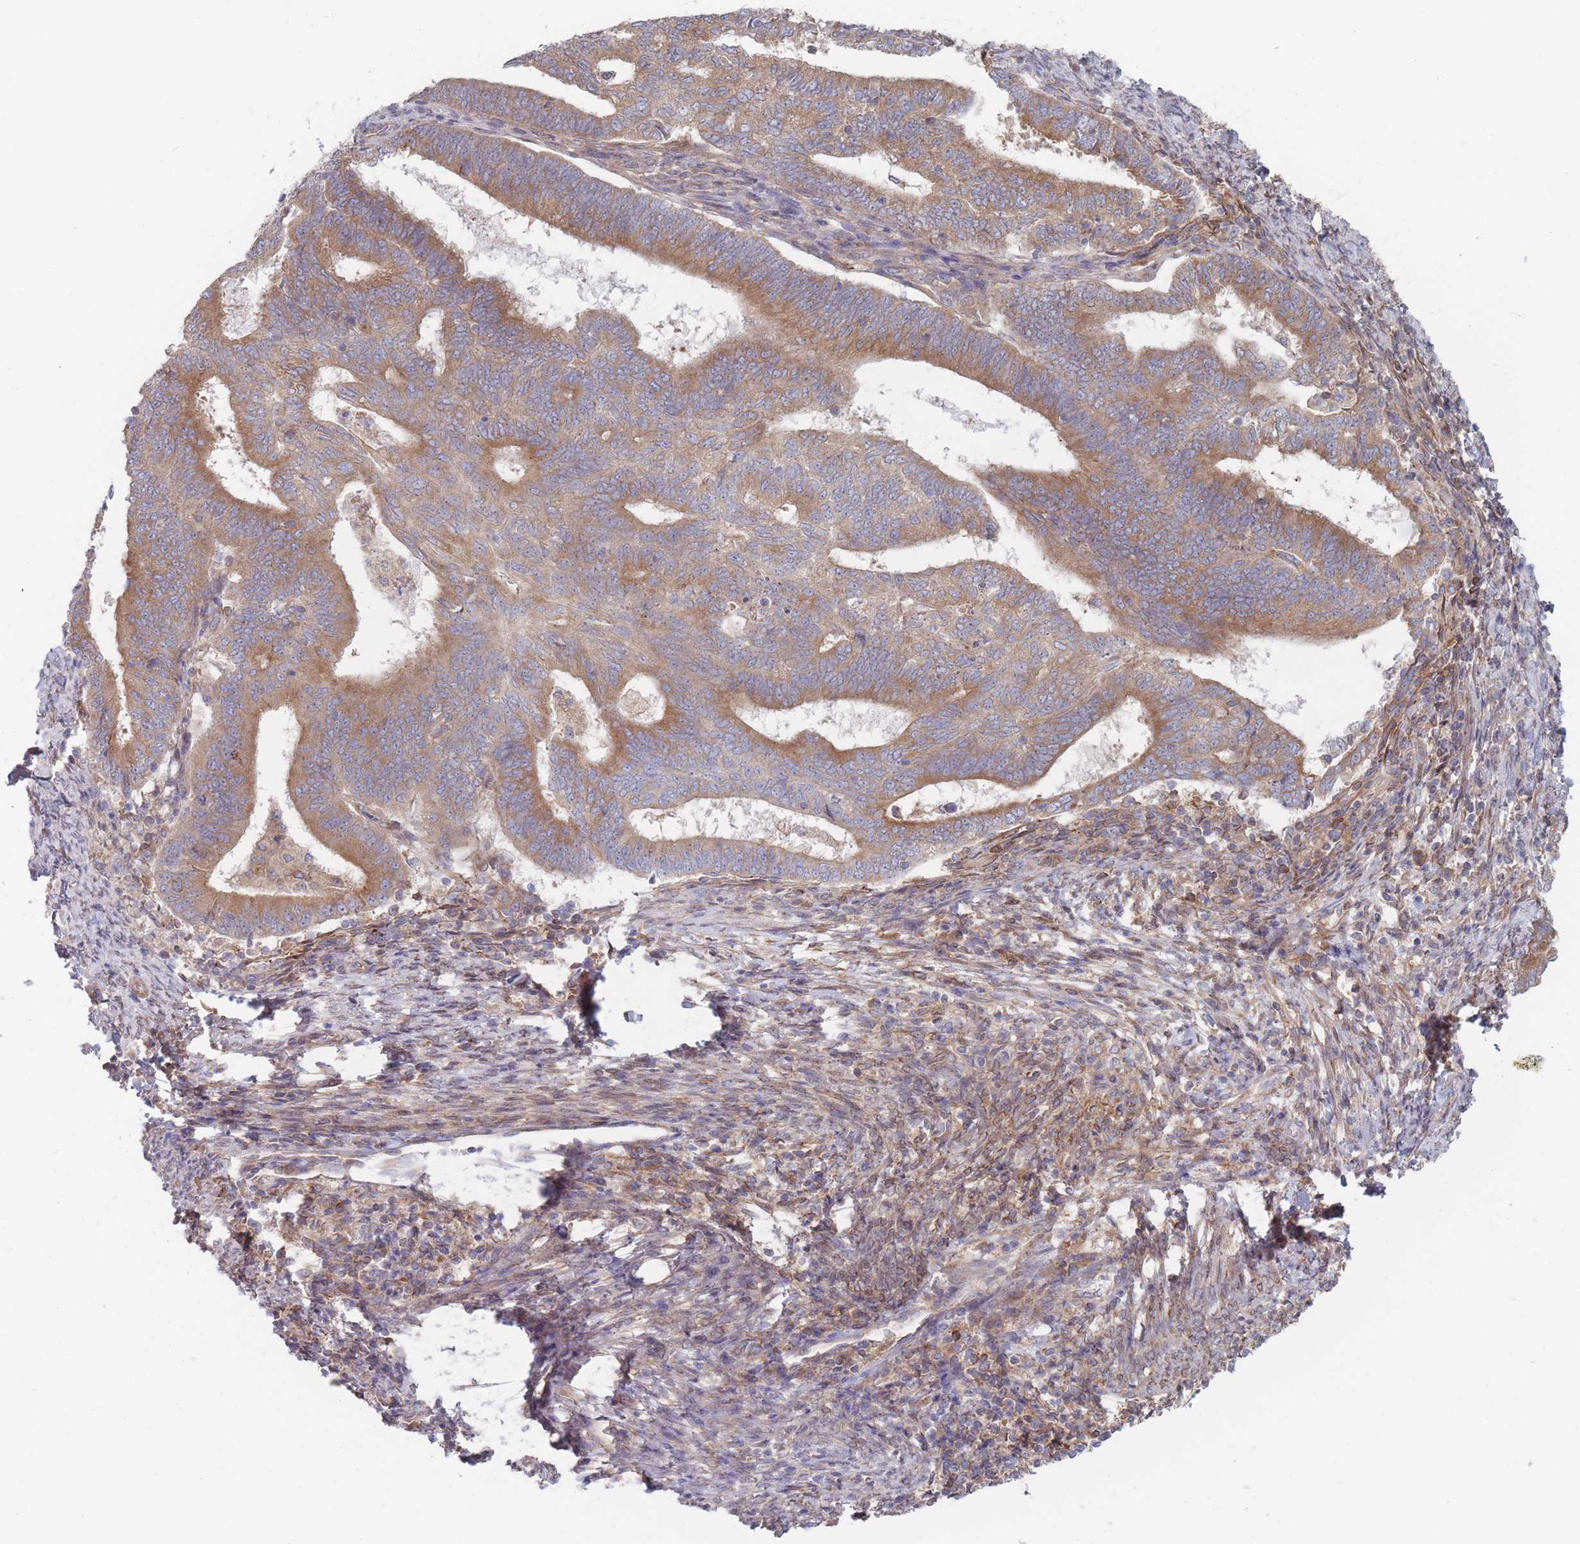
{"staining": {"intensity": "moderate", "quantity": ">75%", "location": "cytoplasmic/membranous"}, "tissue": "endometrial cancer", "cell_type": "Tumor cells", "image_type": "cancer", "snomed": [{"axis": "morphology", "description": "Adenocarcinoma, NOS"}, {"axis": "topography", "description": "Endometrium"}], "caption": "IHC micrograph of endometrial cancer (adenocarcinoma) stained for a protein (brown), which reveals medium levels of moderate cytoplasmic/membranous positivity in approximately >75% of tumor cells.", "gene": "KDSR", "patient": {"sex": "female", "age": 70}}